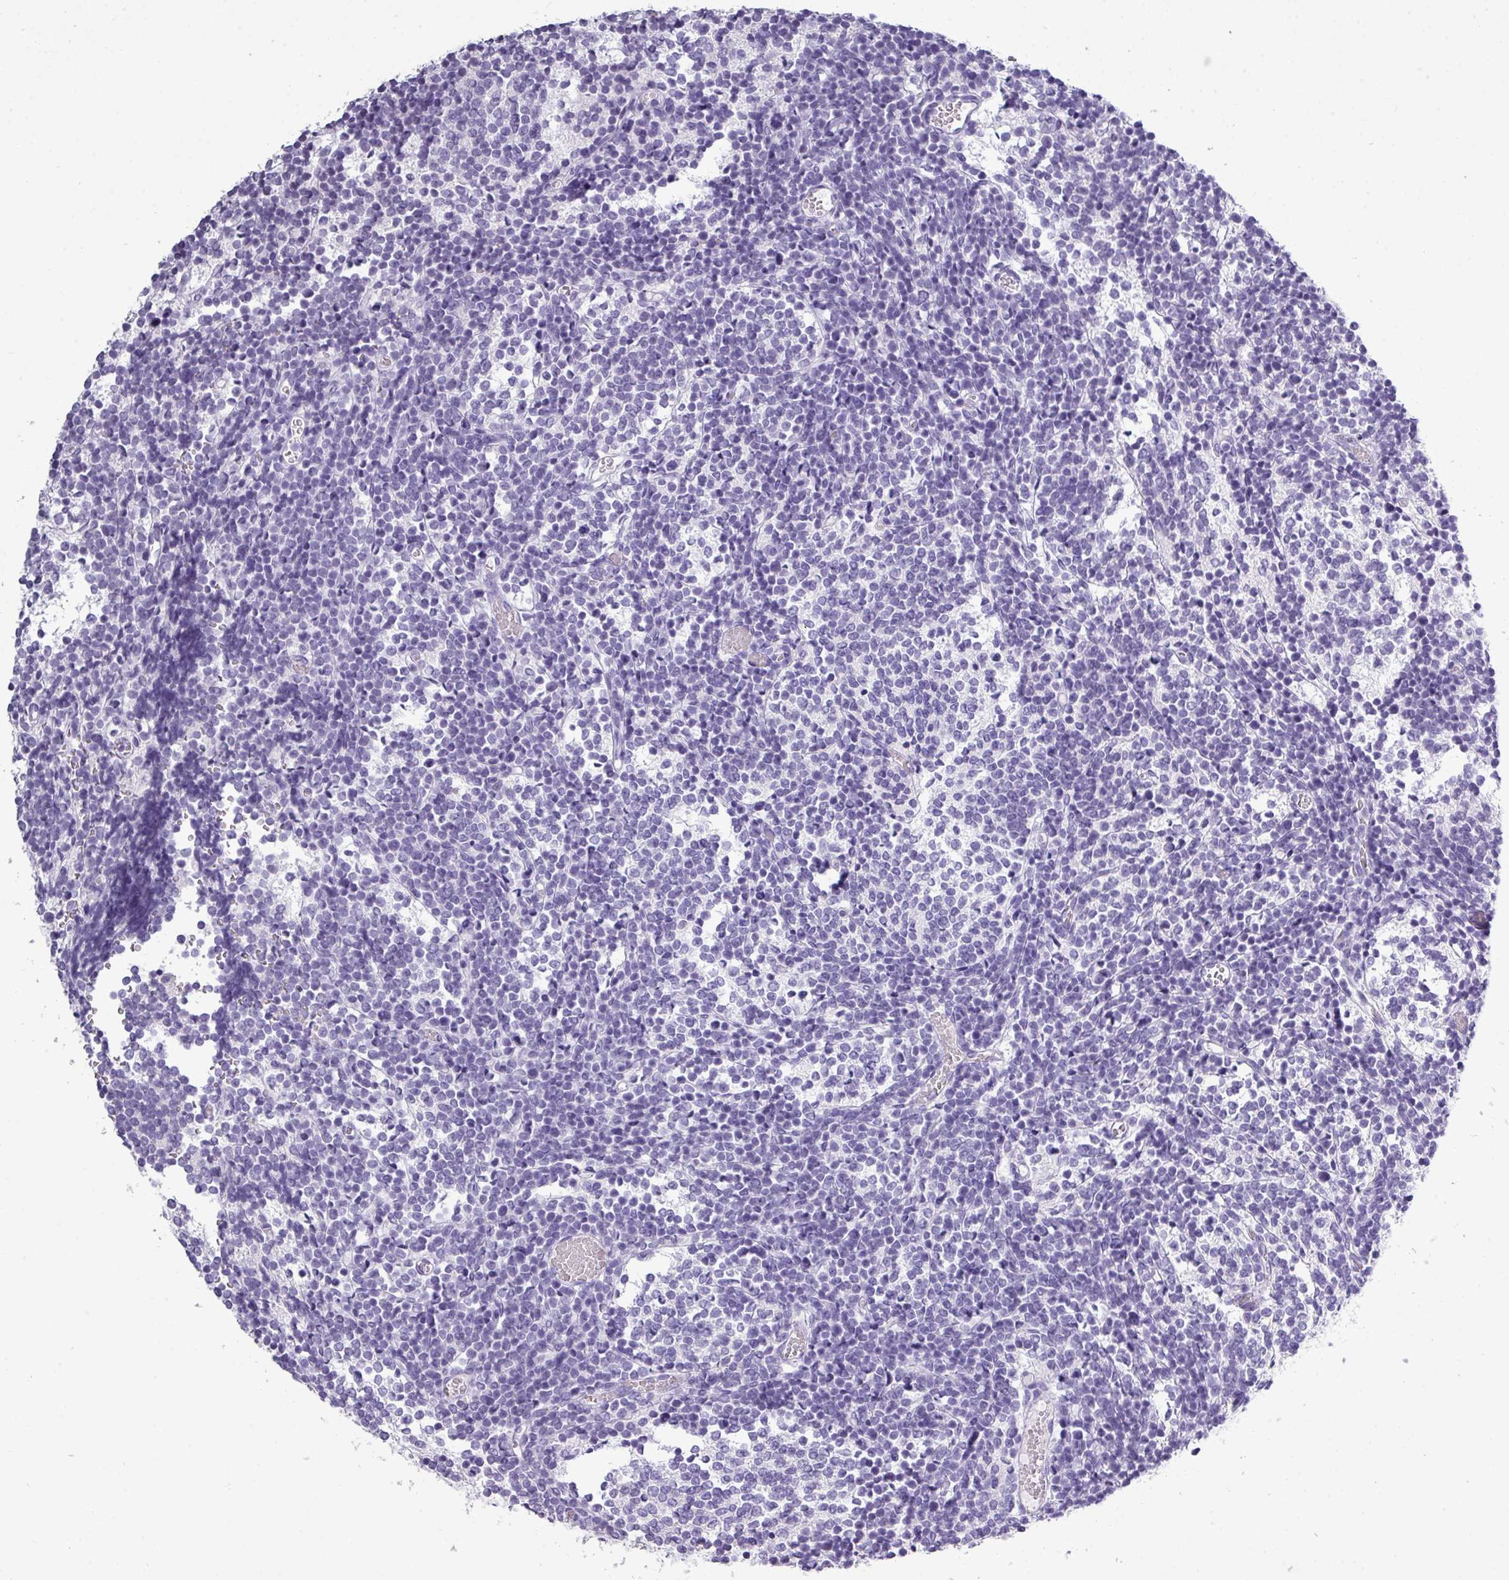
{"staining": {"intensity": "negative", "quantity": "none", "location": "none"}, "tissue": "glioma", "cell_type": "Tumor cells", "image_type": "cancer", "snomed": [{"axis": "morphology", "description": "Glioma, malignant, Low grade"}, {"axis": "topography", "description": "Brain"}], "caption": "This is a photomicrograph of IHC staining of malignant glioma (low-grade), which shows no staining in tumor cells.", "gene": "TMEM91", "patient": {"sex": "female", "age": 1}}